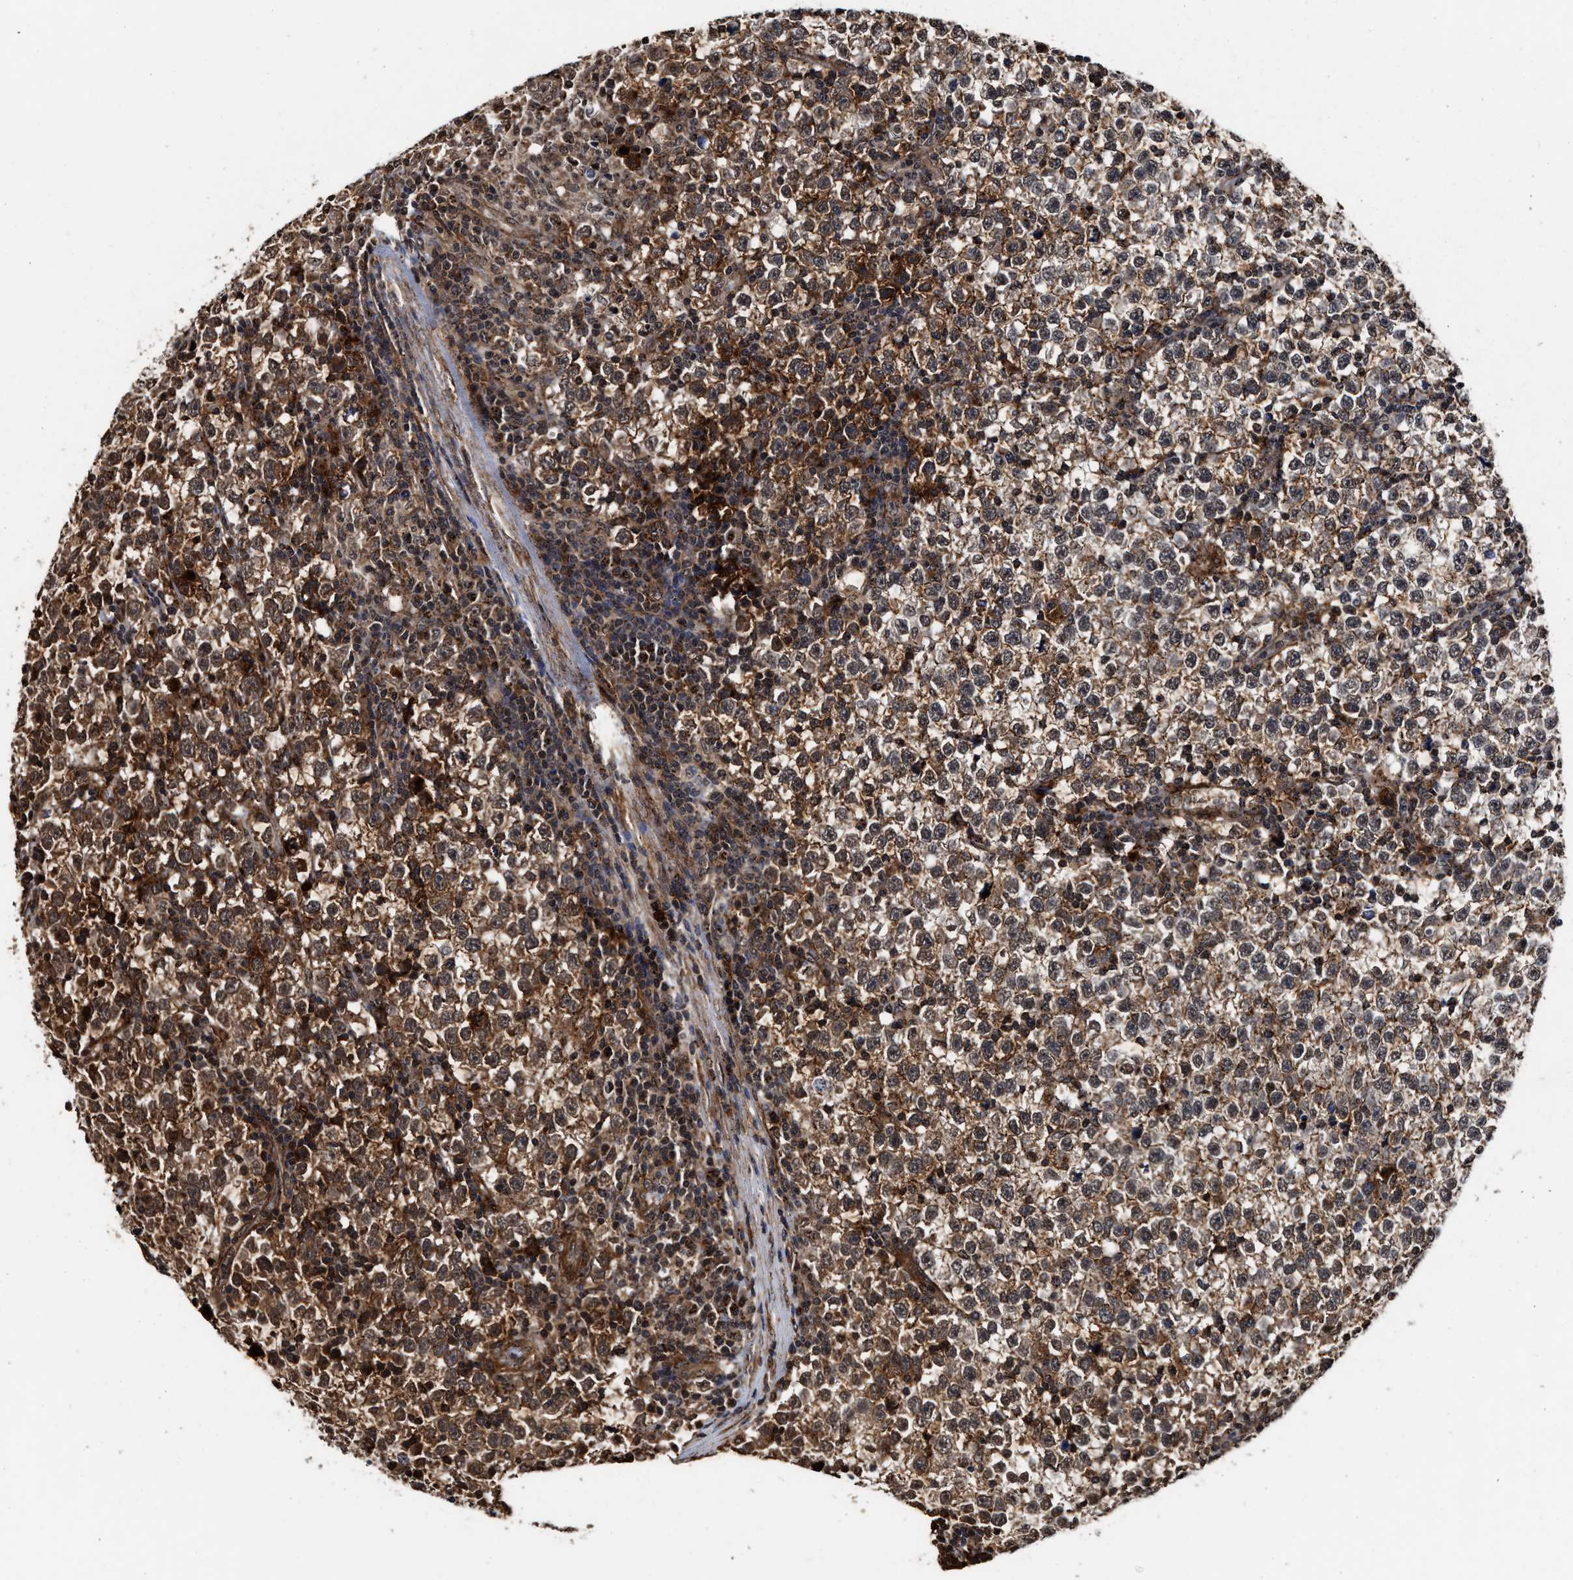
{"staining": {"intensity": "moderate", "quantity": ">75%", "location": "cytoplasmic/membranous,nuclear"}, "tissue": "testis cancer", "cell_type": "Tumor cells", "image_type": "cancer", "snomed": [{"axis": "morphology", "description": "Seminoma, NOS"}, {"axis": "topography", "description": "Testis"}], "caption": "Immunohistochemistry (IHC) of human testis cancer (seminoma) reveals medium levels of moderate cytoplasmic/membranous and nuclear positivity in approximately >75% of tumor cells.", "gene": "SEPTIN2", "patient": {"sex": "male", "age": 43}}